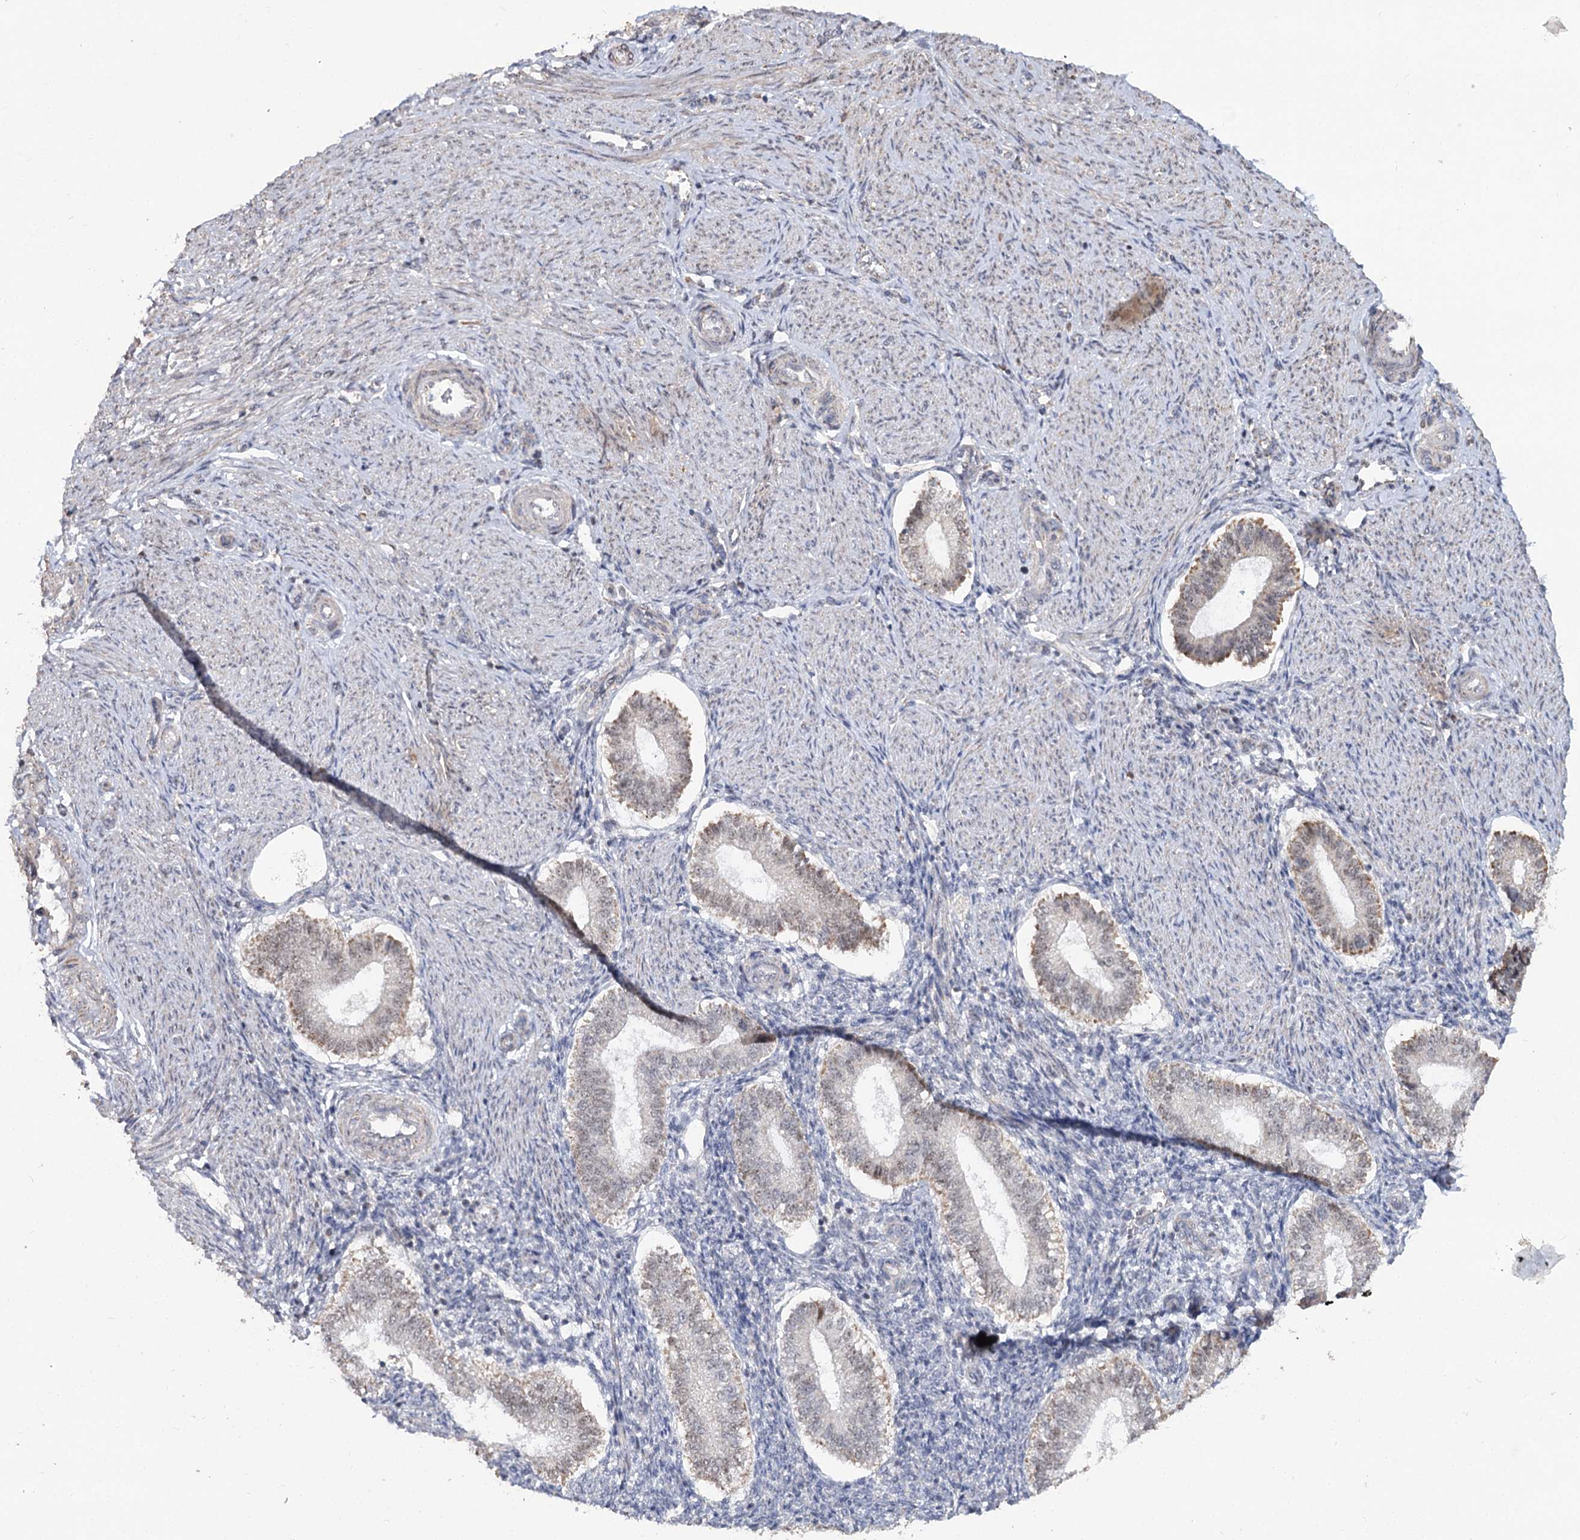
{"staining": {"intensity": "negative", "quantity": "none", "location": "none"}, "tissue": "endometrium", "cell_type": "Cells in endometrial stroma", "image_type": "normal", "snomed": [{"axis": "morphology", "description": "Normal tissue, NOS"}, {"axis": "topography", "description": "Endometrium"}], "caption": "Immunohistochemistry micrograph of benign endometrium: endometrium stained with DAB (3,3'-diaminobenzidine) reveals no significant protein expression in cells in endometrial stroma.", "gene": "RUFY4", "patient": {"sex": "female", "age": 25}}